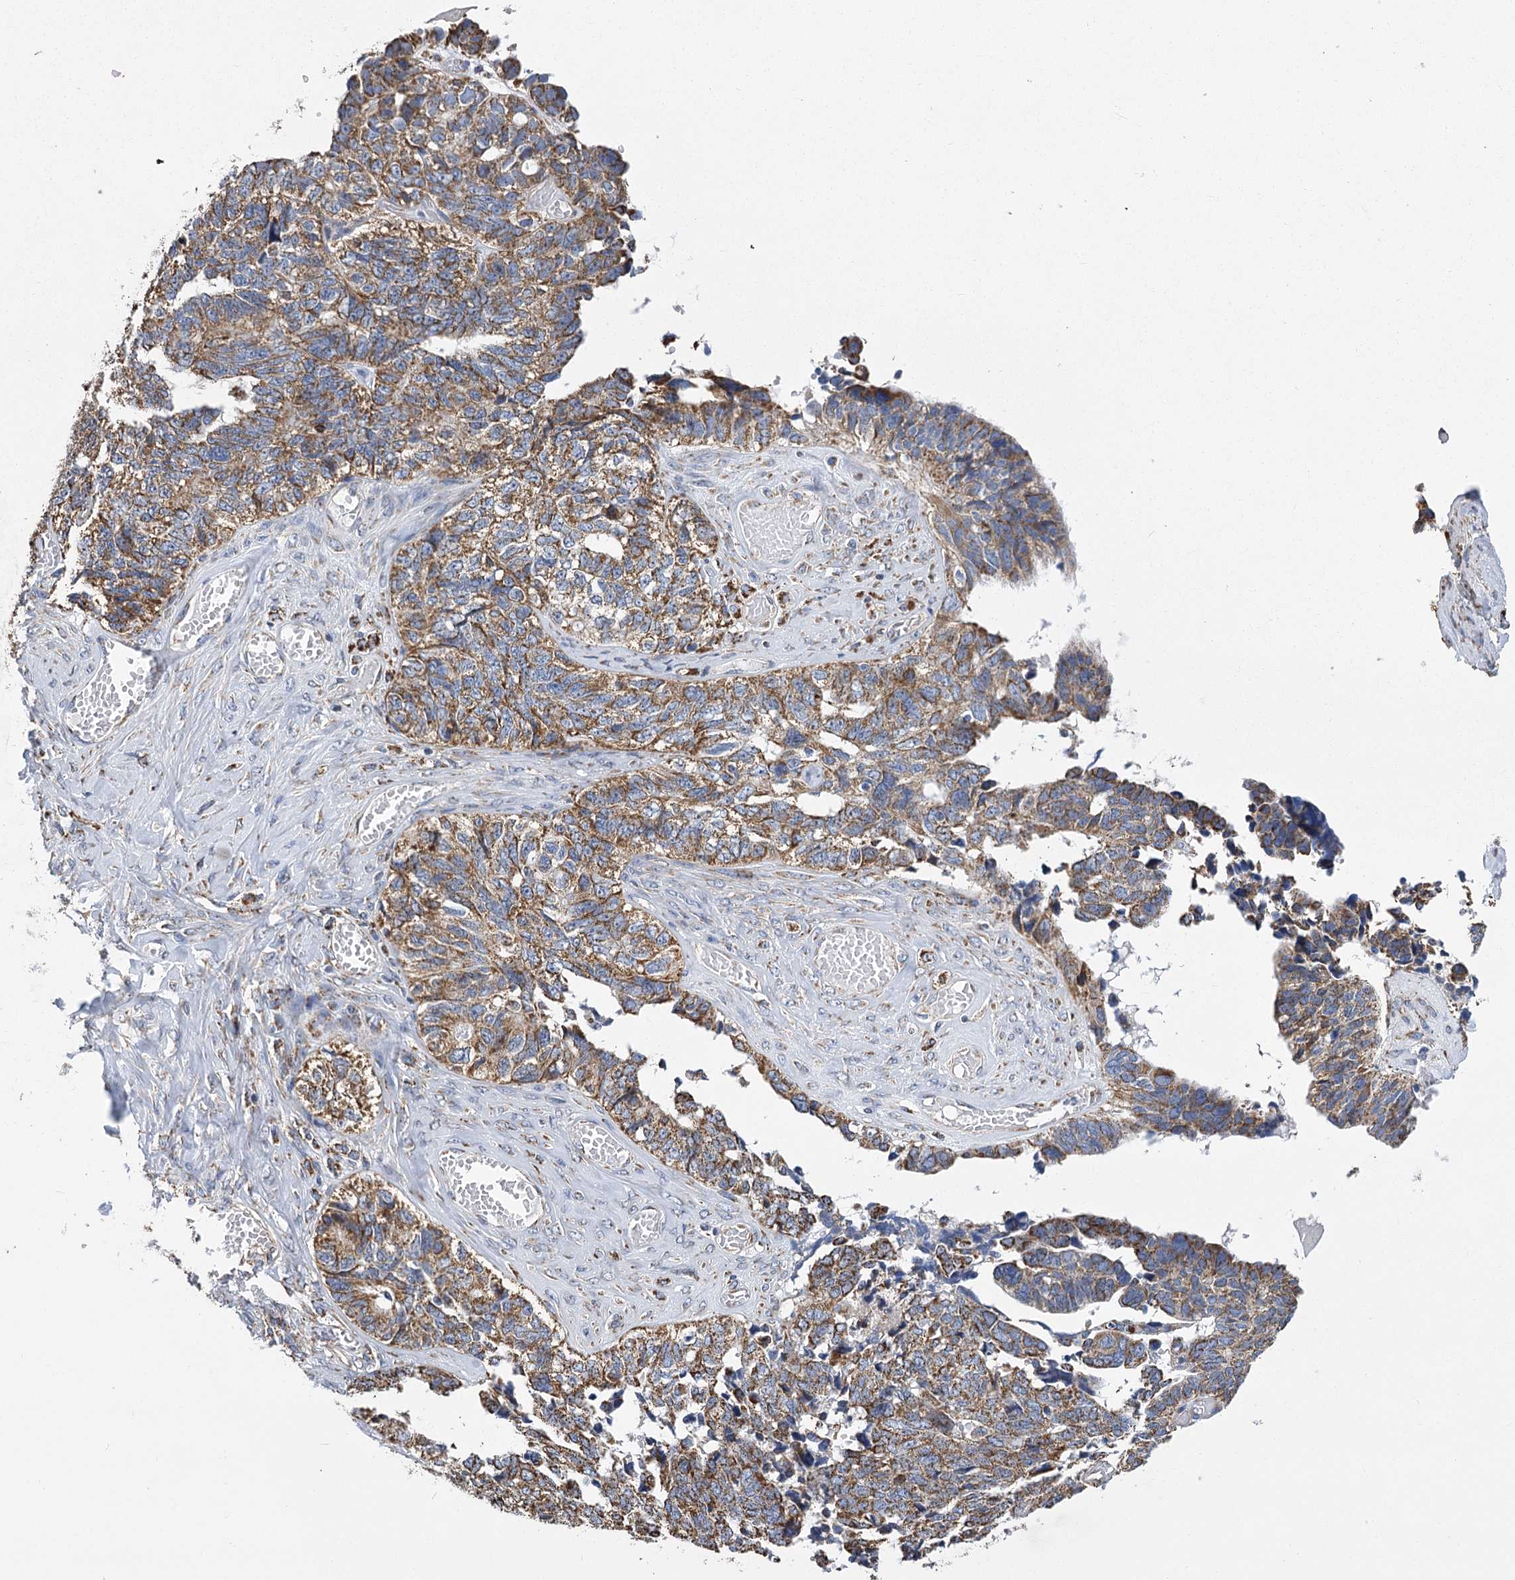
{"staining": {"intensity": "moderate", "quantity": ">75%", "location": "cytoplasmic/membranous"}, "tissue": "ovarian cancer", "cell_type": "Tumor cells", "image_type": "cancer", "snomed": [{"axis": "morphology", "description": "Cystadenocarcinoma, serous, NOS"}, {"axis": "topography", "description": "Ovary"}], "caption": "This is an image of immunohistochemistry (IHC) staining of serous cystadenocarcinoma (ovarian), which shows moderate staining in the cytoplasmic/membranous of tumor cells.", "gene": "CCDC73", "patient": {"sex": "female", "age": 79}}